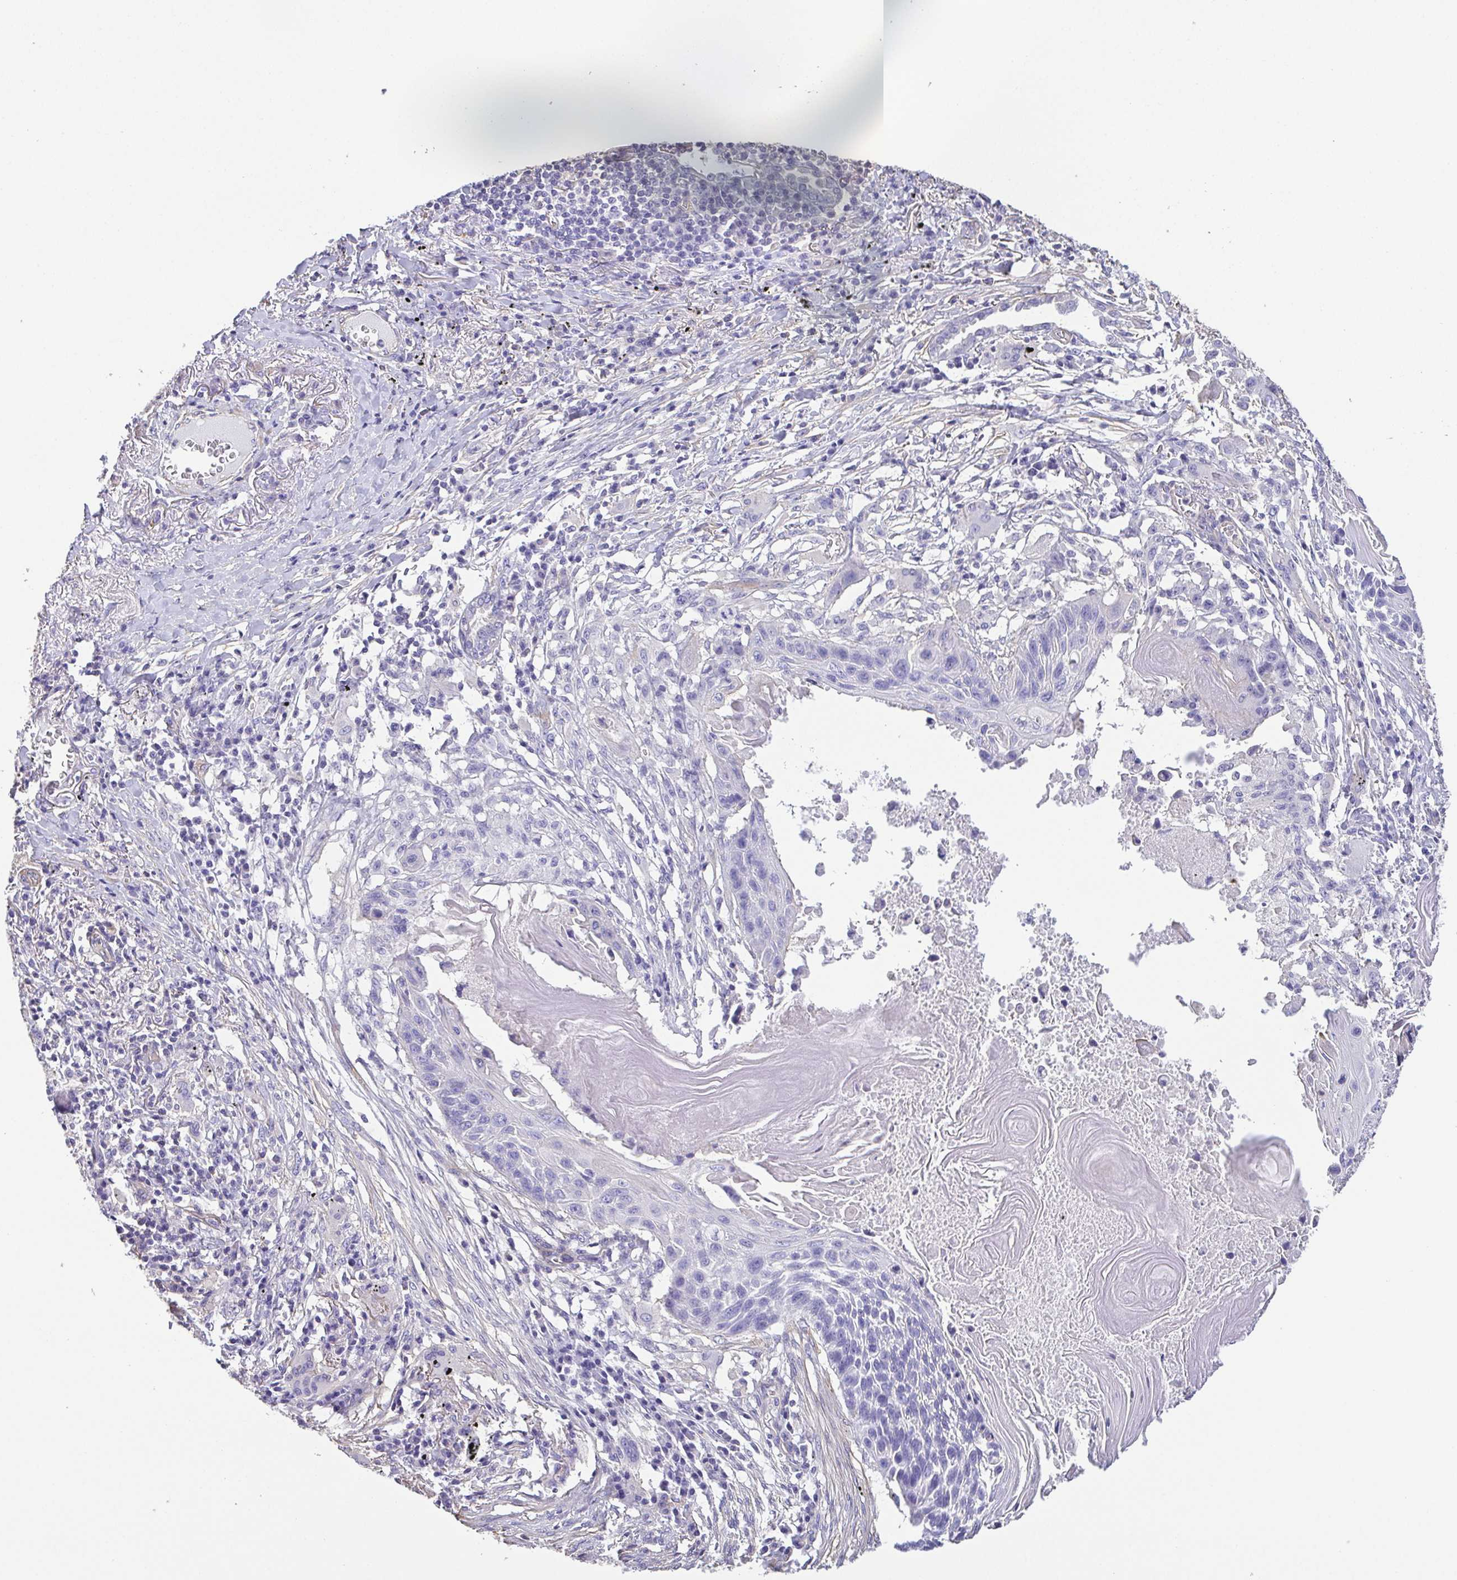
{"staining": {"intensity": "negative", "quantity": "none", "location": "none"}, "tissue": "lung cancer", "cell_type": "Tumor cells", "image_type": "cancer", "snomed": [{"axis": "morphology", "description": "Squamous cell carcinoma, NOS"}, {"axis": "topography", "description": "Lung"}], "caption": "The immunohistochemistry (IHC) histopathology image has no significant expression in tumor cells of lung squamous cell carcinoma tissue.", "gene": "MYL6", "patient": {"sex": "male", "age": 78}}